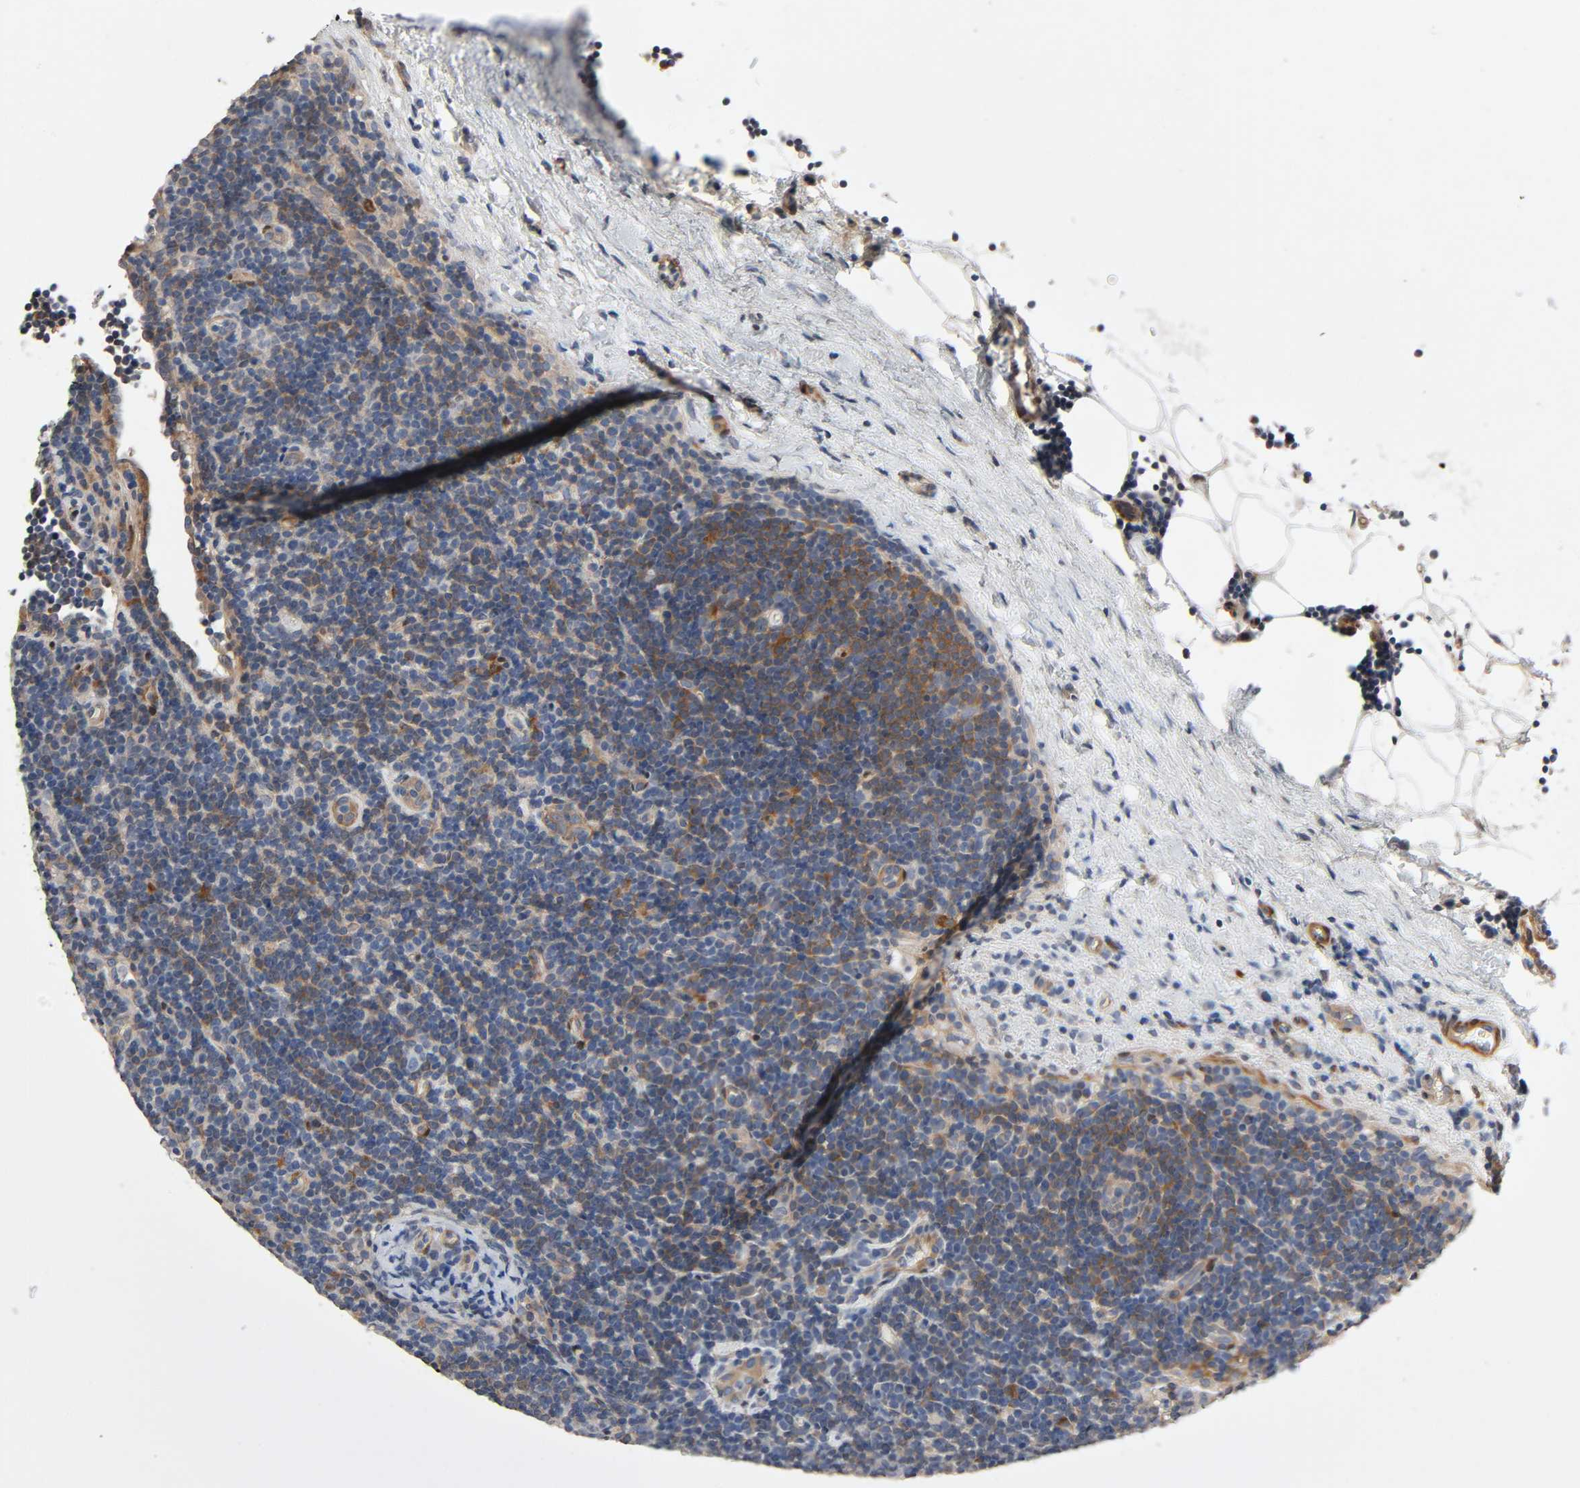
{"staining": {"intensity": "weak", "quantity": ">75%", "location": "cytoplasmic/membranous"}, "tissue": "lymphoma", "cell_type": "Tumor cells", "image_type": "cancer", "snomed": [{"axis": "morphology", "description": "Malignant lymphoma, non-Hodgkin's type, Low grade"}, {"axis": "topography", "description": "Lymph node"}], "caption": "Tumor cells show low levels of weak cytoplasmic/membranous expression in about >75% of cells in lymphoma.", "gene": "PTK2", "patient": {"sex": "male", "age": 70}}